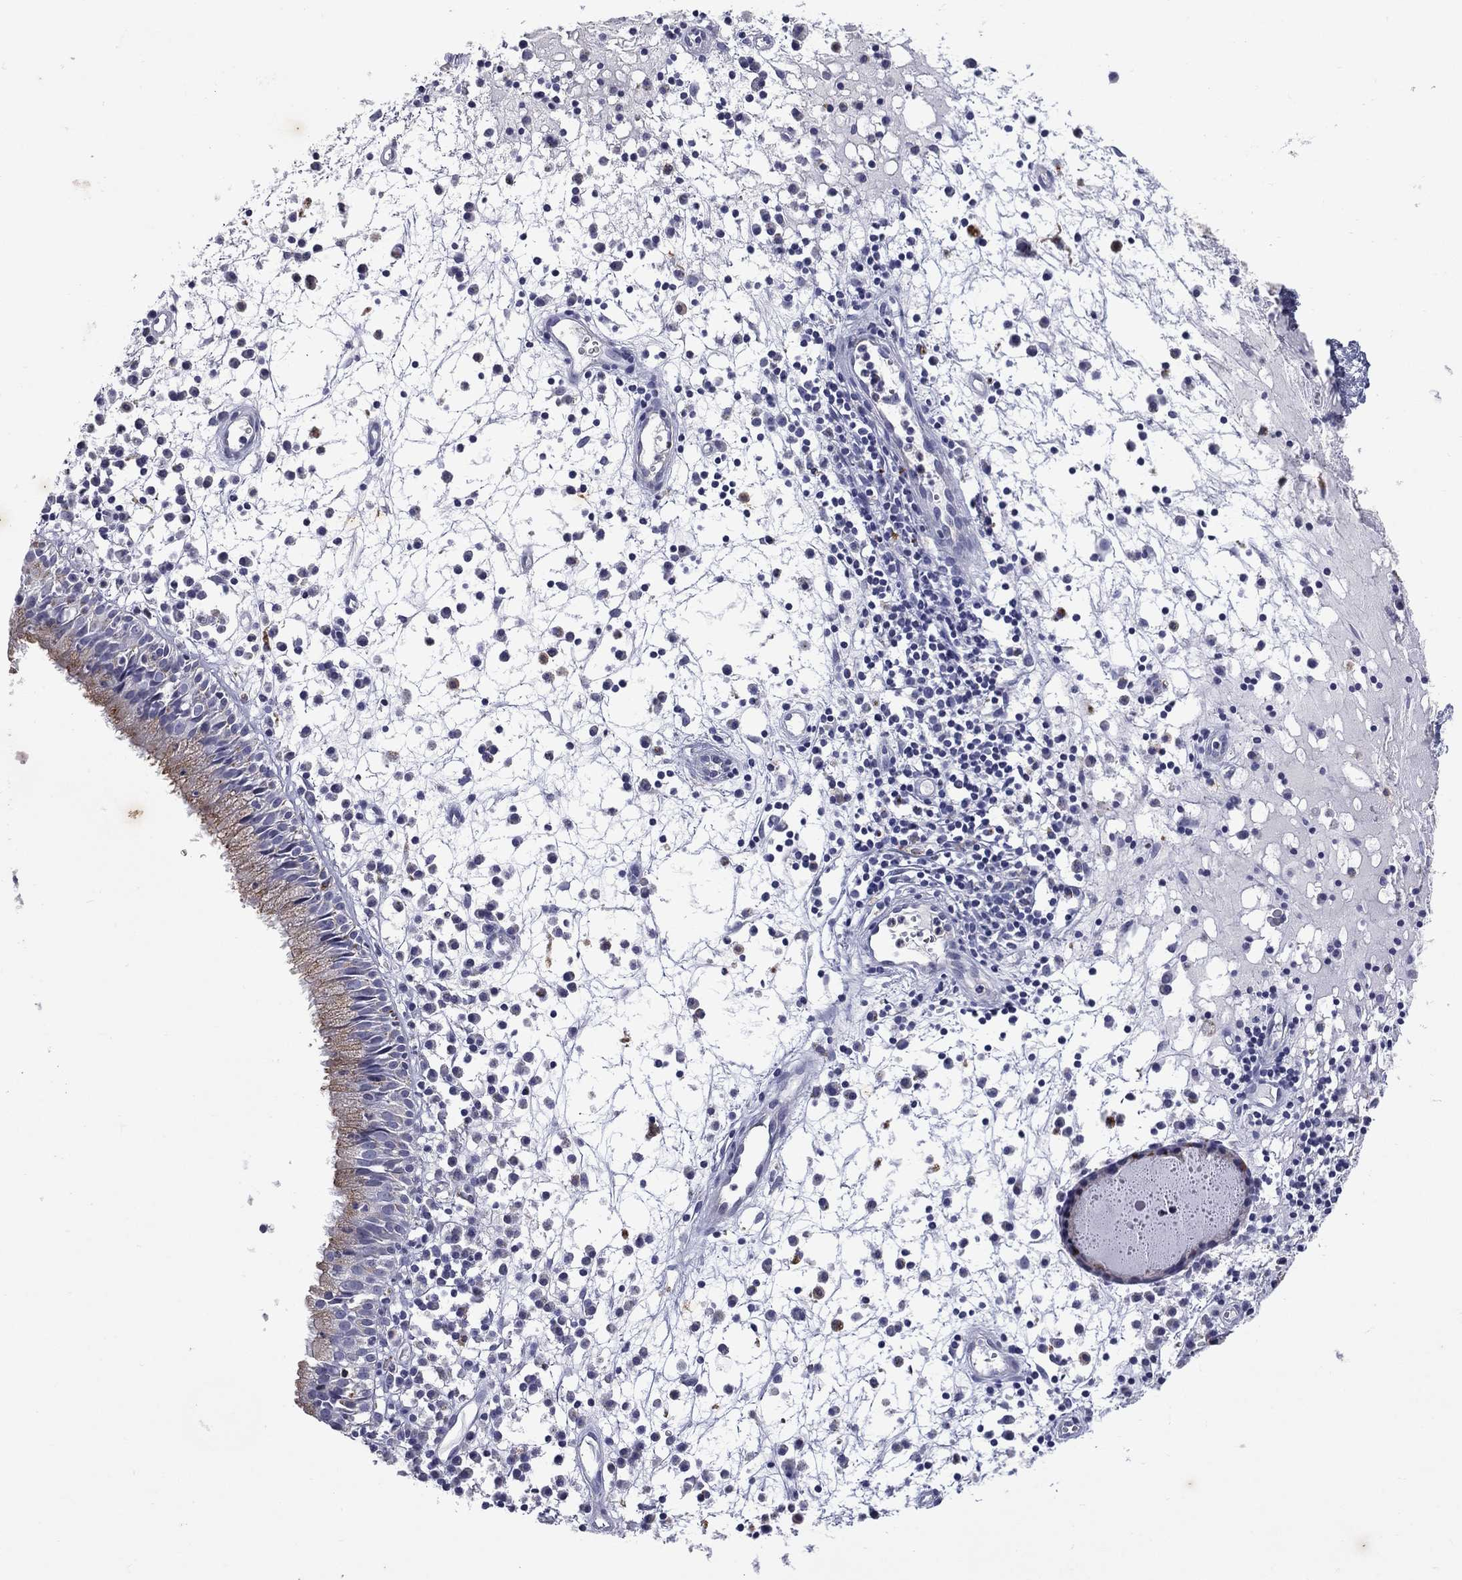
{"staining": {"intensity": "weak", "quantity": "25%-75%", "location": "cytoplasmic/membranous"}, "tissue": "nasopharynx", "cell_type": "Respiratory epithelial cells", "image_type": "normal", "snomed": [{"axis": "morphology", "description": "Normal tissue, NOS"}, {"axis": "topography", "description": "Nasopharynx"}], "caption": "Protein staining of unremarkable nasopharynx shows weak cytoplasmic/membranous staining in about 25%-75% of respiratory epithelial cells.", "gene": "MADCAM1", "patient": {"sex": "female", "age": 77}}